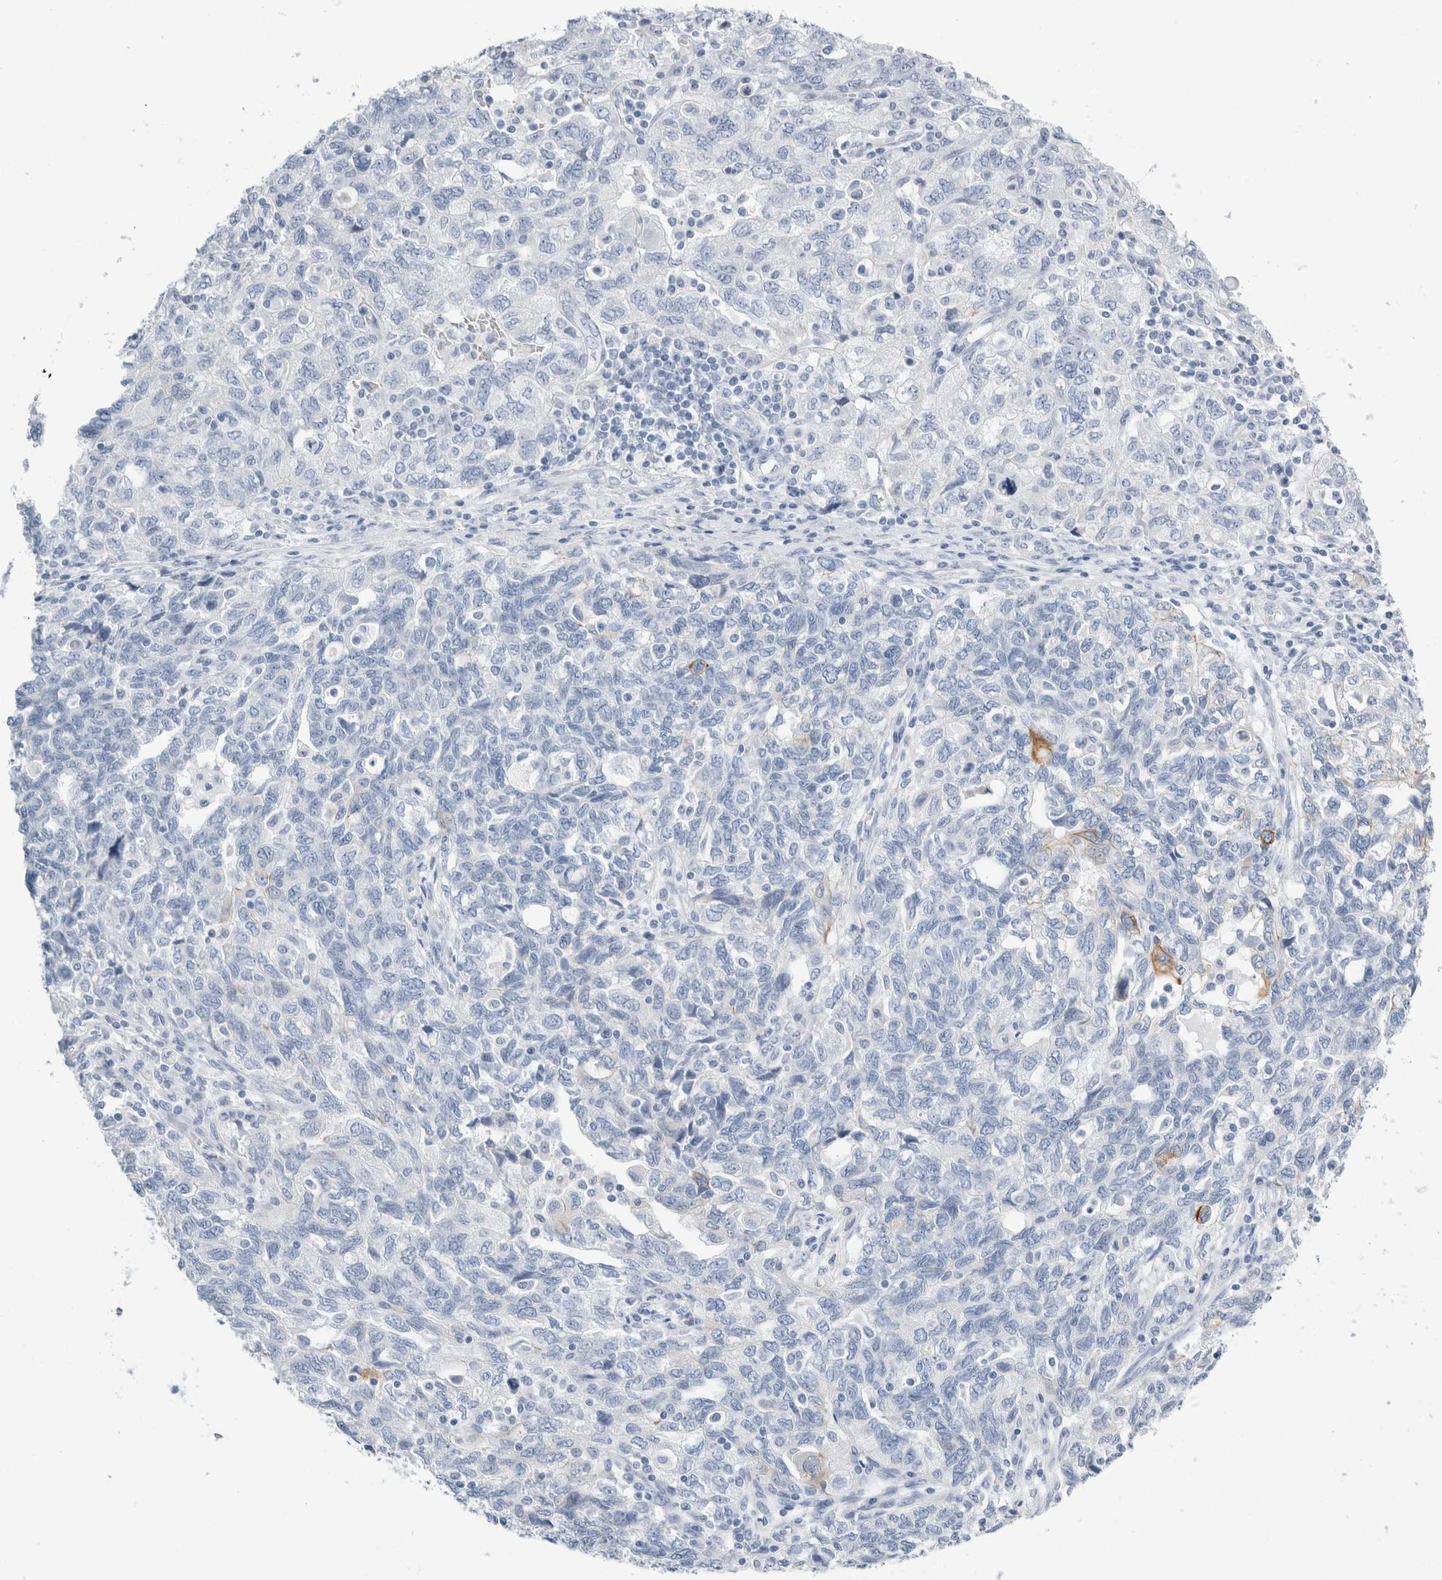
{"staining": {"intensity": "negative", "quantity": "none", "location": "none"}, "tissue": "ovarian cancer", "cell_type": "Tumor cells", "image_type": "cancer", "snomed": [{"axis": "morphology", "description": "Carcinoma, NOS"}, {"axis": "morphology", "description": "Cystadenocarcinoma, serous, NOS"}, {"axis": "topography", "description": "Ovary"}], "caption": "This is an immunohistochemistry (IHC) photomicrograph of human serous cystadenocarcinoma (ovarian). There is no expression in tumor cells.", "gene": "RPH3AL", "patient": {"sex": "female", "age": 69}}